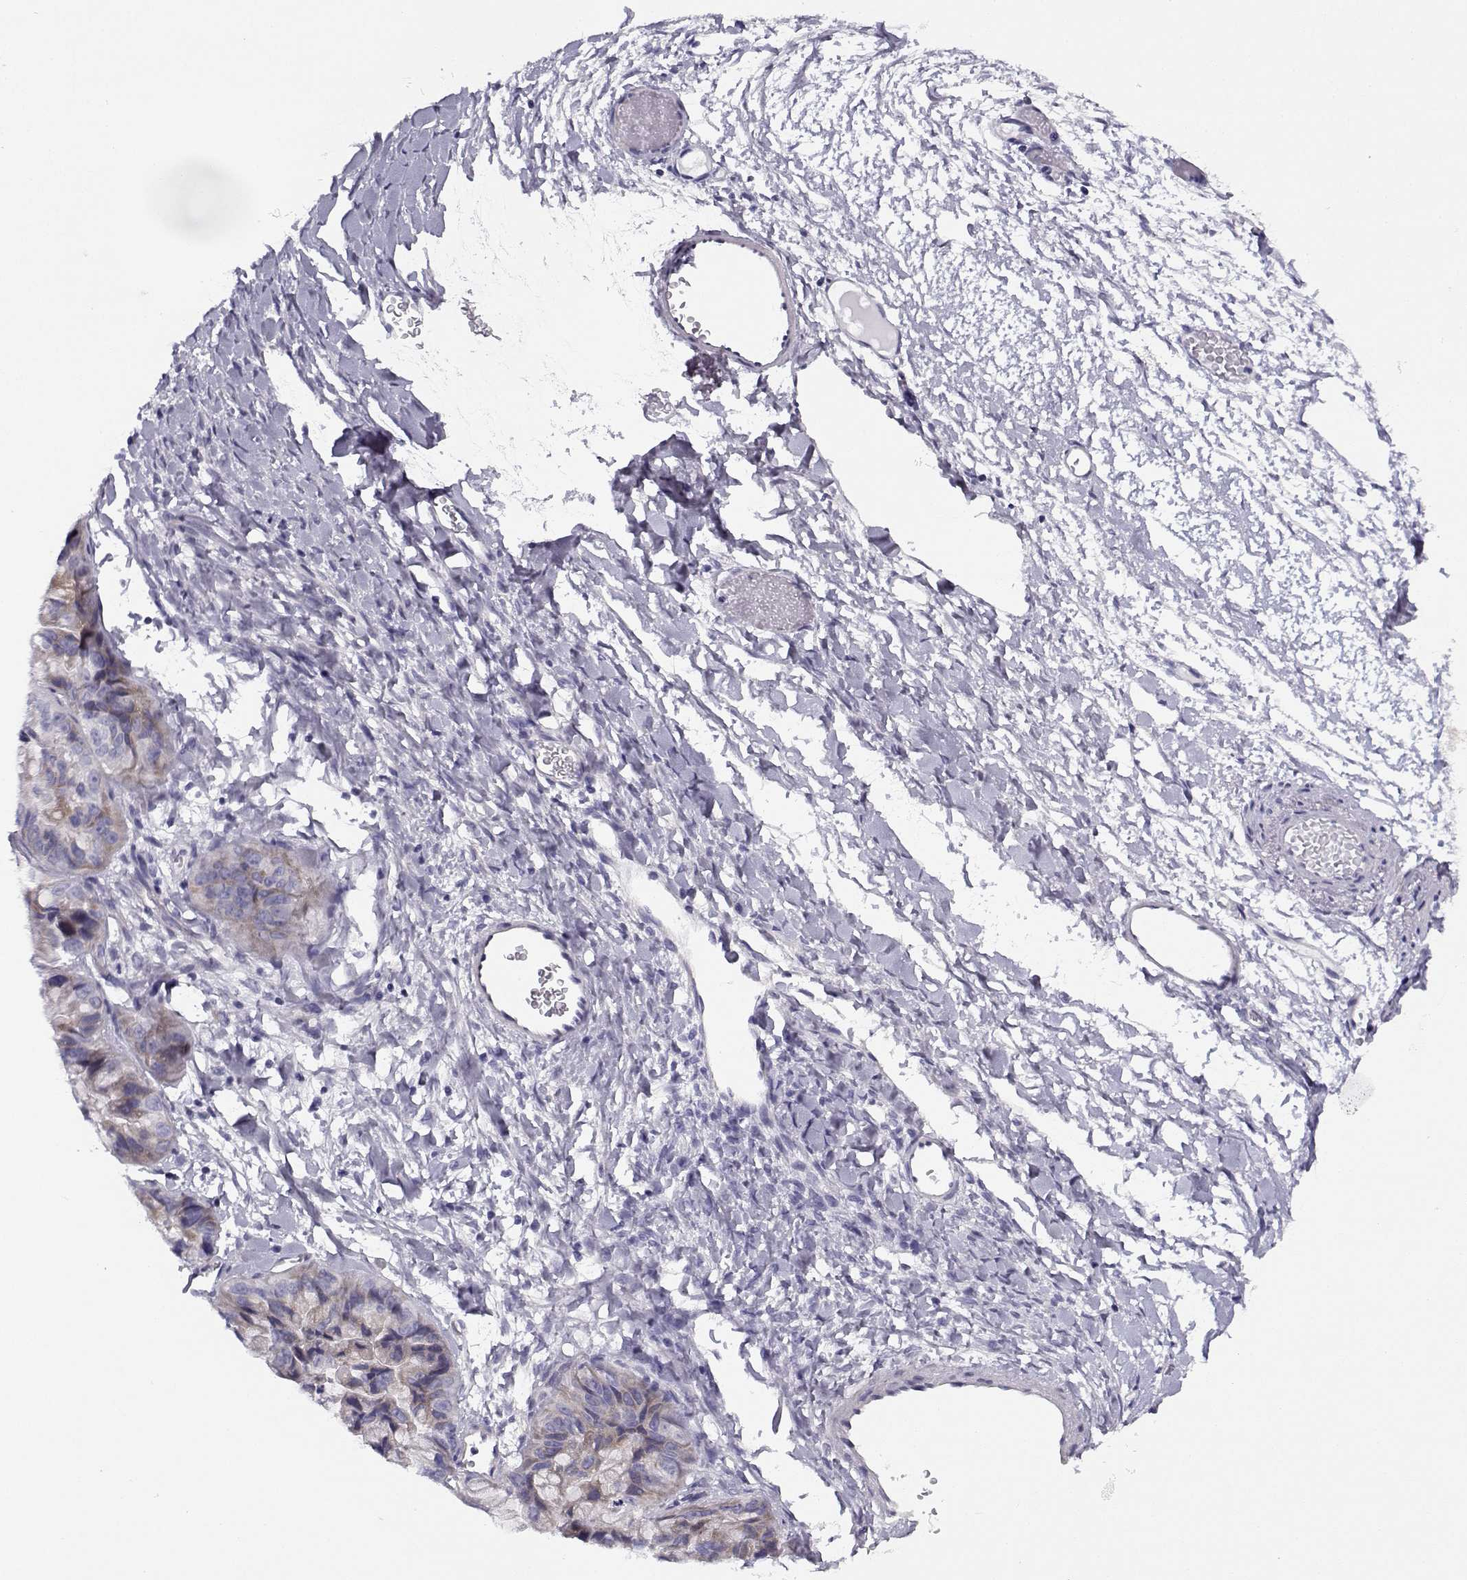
{"staining": {"intensity": "weak", "quantity": "25%-75%", "location": "cytoplasmic/membranous"}, "tissue": "ovarian cancer", "cell_type": "Tumor cells", "image_type": "cancer", "snomed": [{"axis": "morphology", "description": "Cystadenocarcinoma, mucinous, NOS"}, {"axis": "topography", "description": "Ovary"}], "caption": "Protein expression by immunohistochemistry shows weak cytoplasmic/membranous positivity in about 25%-75% of tumor cells in ovarian cancer (mucinous cystadenocarcinoma).", "gene": "CREB3L3", "patient": {"sex": "female", "age": 76}}